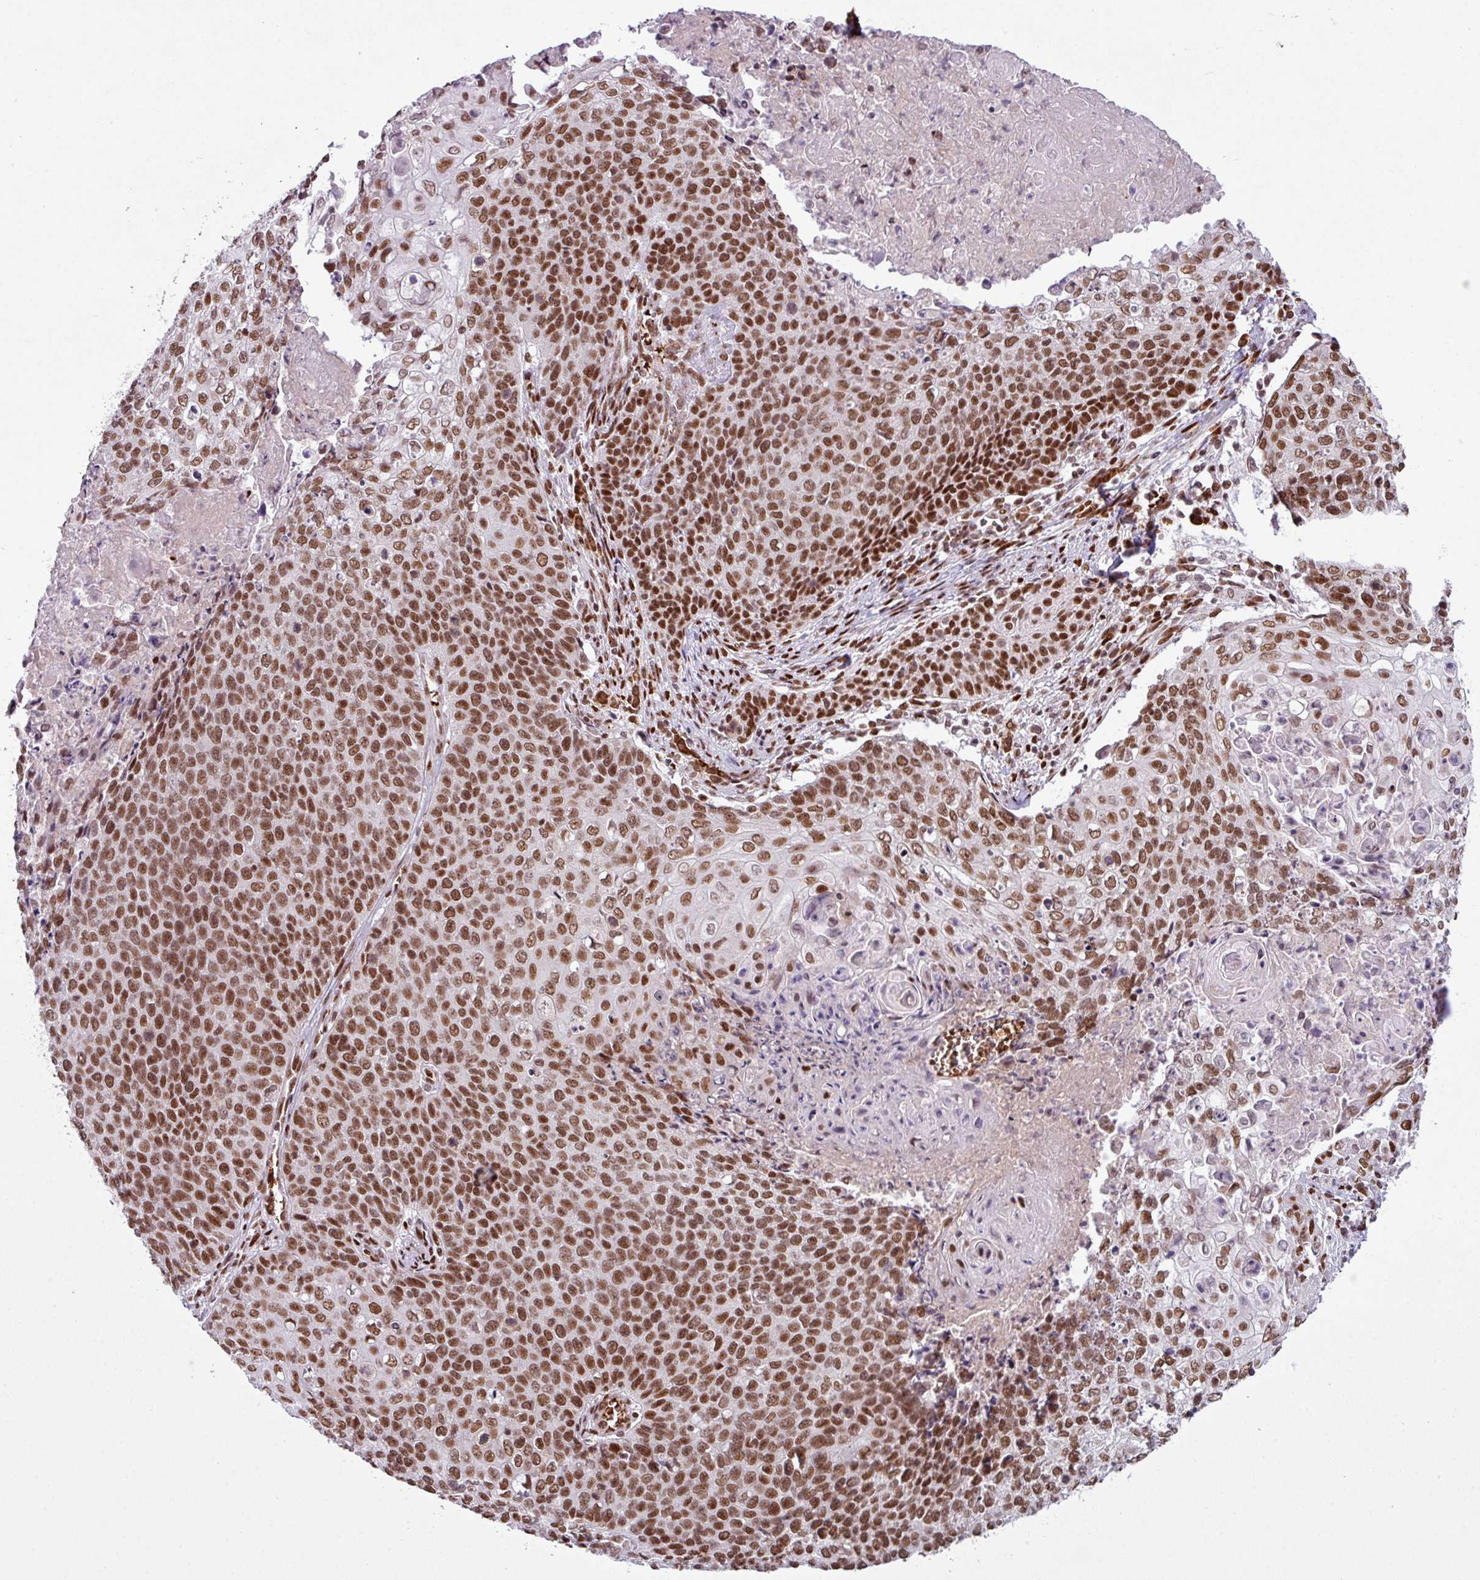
{"staining": {"intensity": "strong", "quantity": ">75%", "location": "nuclear"}, "tissue": "cervical cancer", "cell_type": "Tumor cells", "image_type": "cancer", "snomed": [{"axis": "morphology", "description": "Squamous cell carcinoma, NOS"}, {"axis": "topography", "description": "Cervix"}], "caption": "IHC image of cervical cancer stained for a protein (brown), which shows high levels of strong nuclear positivity in about >75% of tumor cells.", "gene": "PRDM5", "patient": {"sex": "female", "age": 39}}